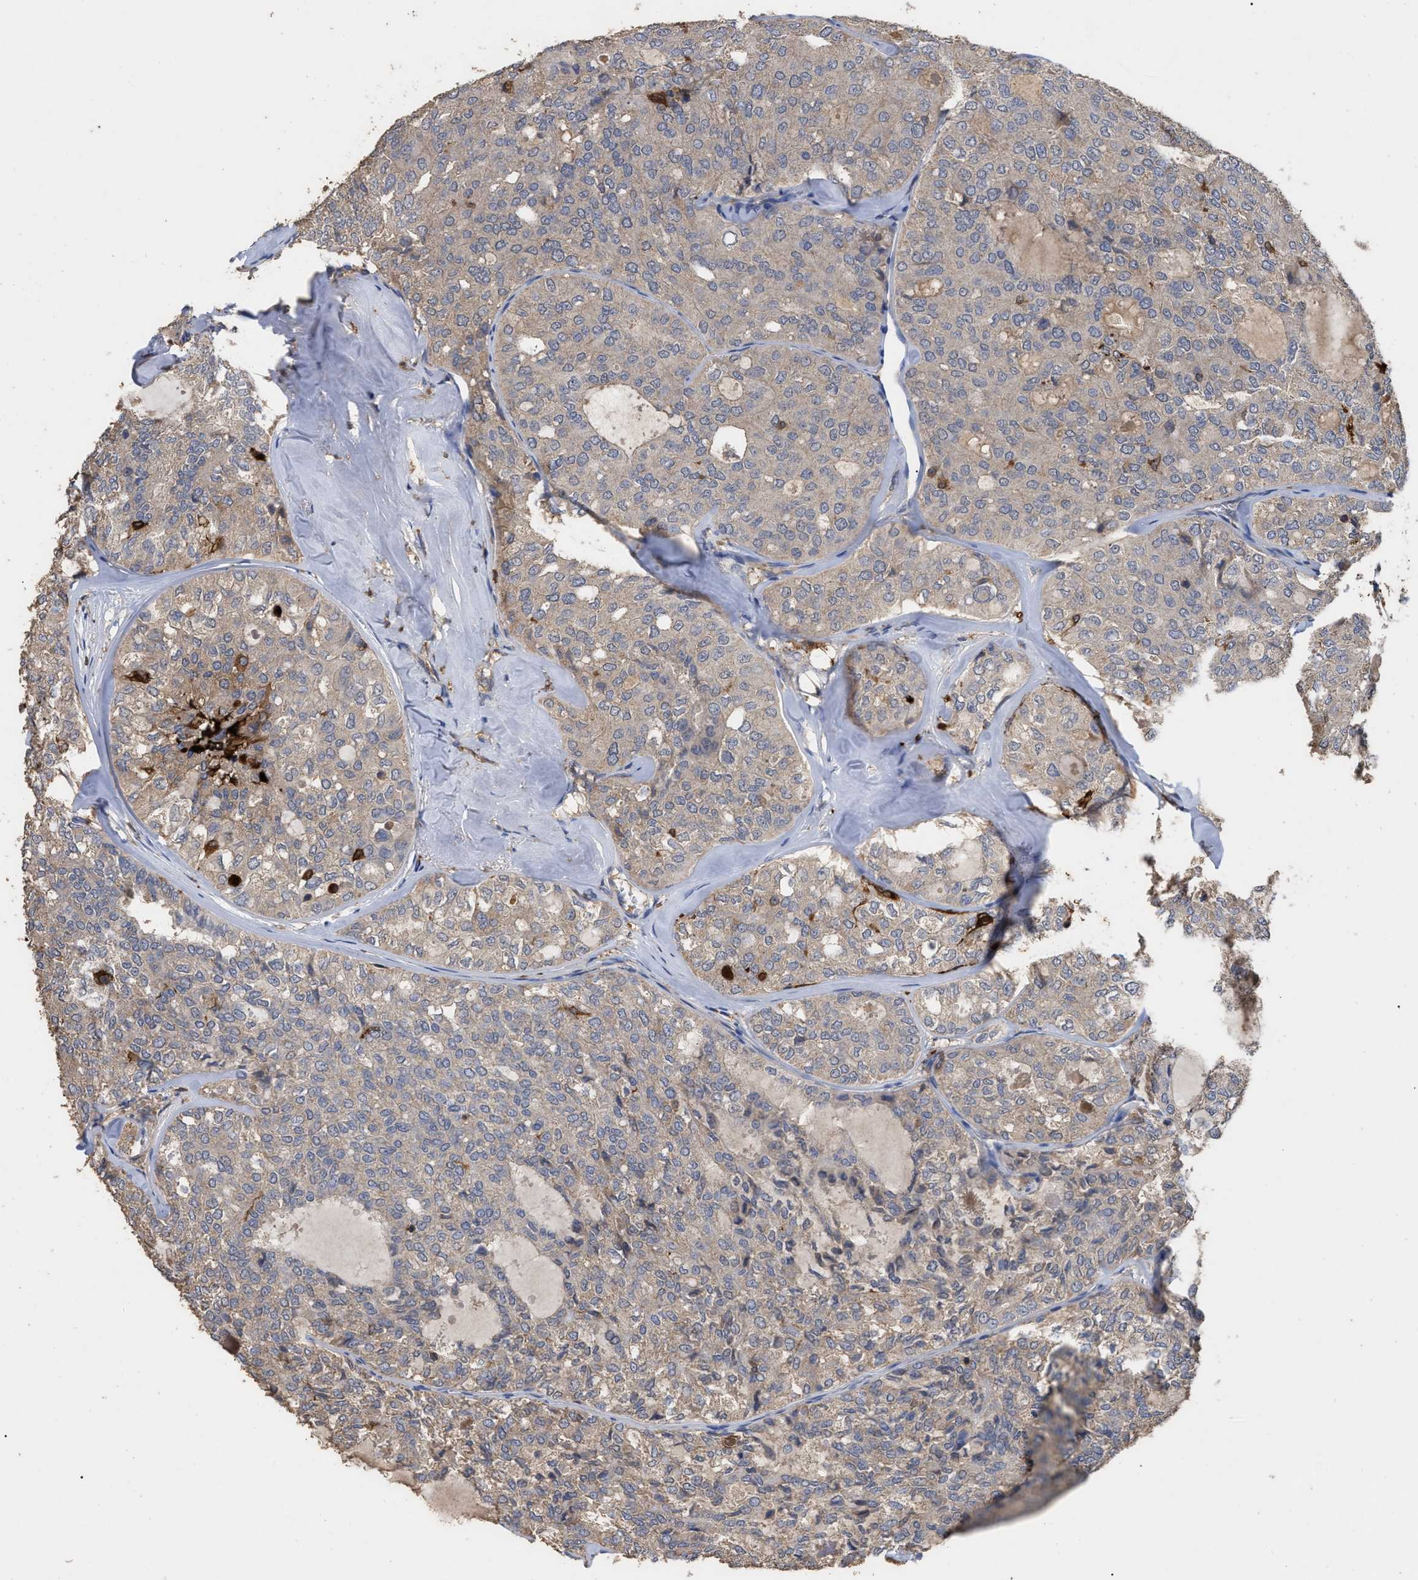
{"staining": {"intensity": "weak", "quantity": ">75%", "location": "cytoplasmic/membranous"}, "tissue": "thyroid cancer", "cell_type": "Tumor cells", "image_type": "cancer", "snomed": [{"axis": "morphology", "description": "Follicular adenoma carcinoma, NOS"}, {"axis": "topography", "description": "Thyroid gland"}], "caption": "The immunohistochemical stain highlights weak cytoplasmic/membranous staining in tumor cells of follicular adenoma carcinoma (thyroid) tissue.", "gene": "GPR179", "patient": {"sex": "male", "age": 75}}